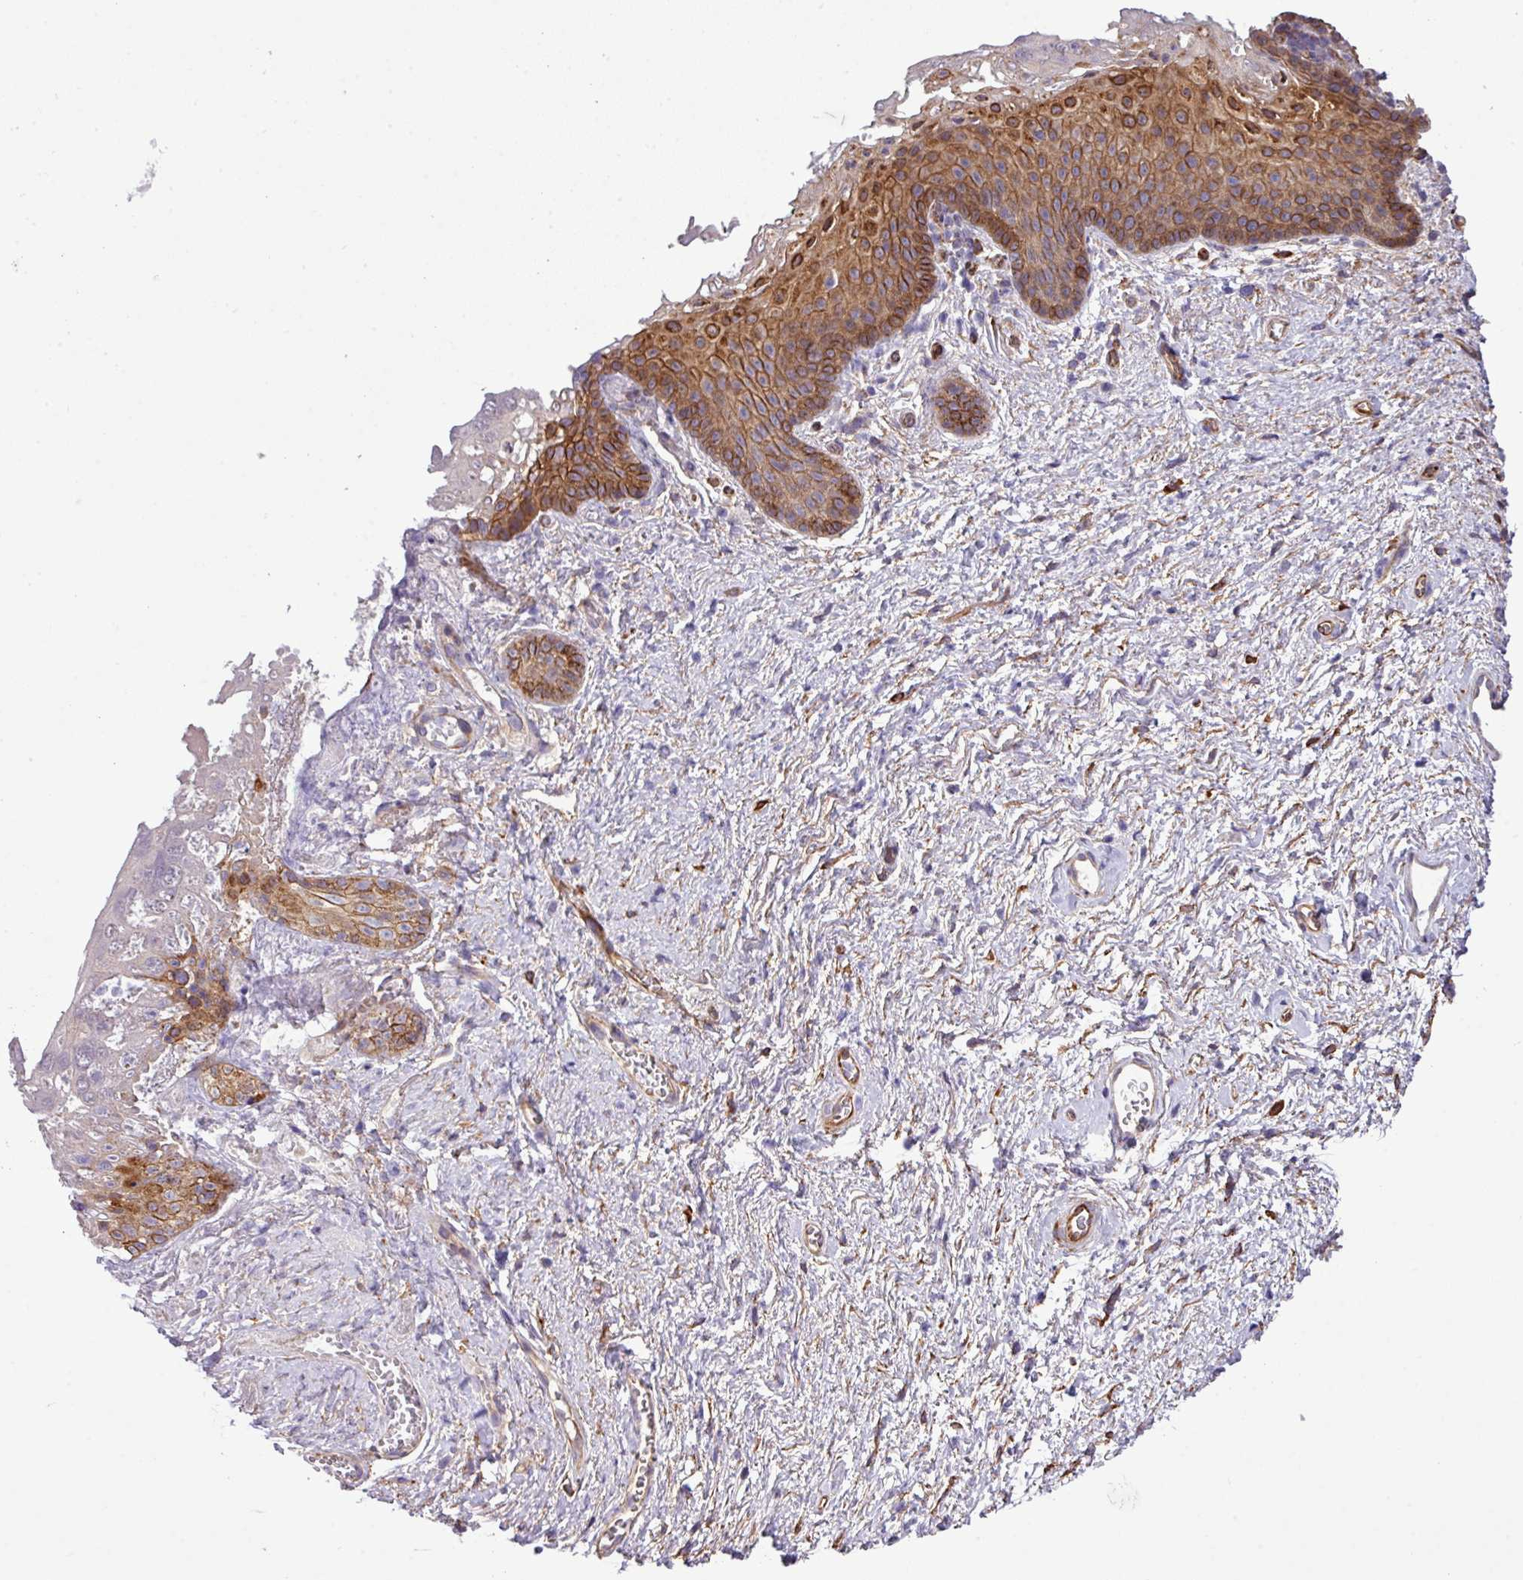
{"staining": {"intensity": "moderate", "quantity": ">75%", "location": "cytoplasmic/membranous"}, "tissue": "vagina", "cell_type": "Squamous epithelial cells", "image_type": "normal", "snomed": [{"axis": "morphology", "description": "Normal tissue, NOS"}, {"axis": "topography", "description": "Vulva"}, {"axis": "topography", "description": "Vagina"}, {"axis": "topography", "description": "Peripheral nerve tissue"}], "caption": "This micrograph displays IHC staining of benign human vagina, with medium moderate cytoplasmic/membranous staining in about >75% of squamous epithelial cells.", "gene": "PARD6A", "patient": {"sex": "female", "age": 66}}